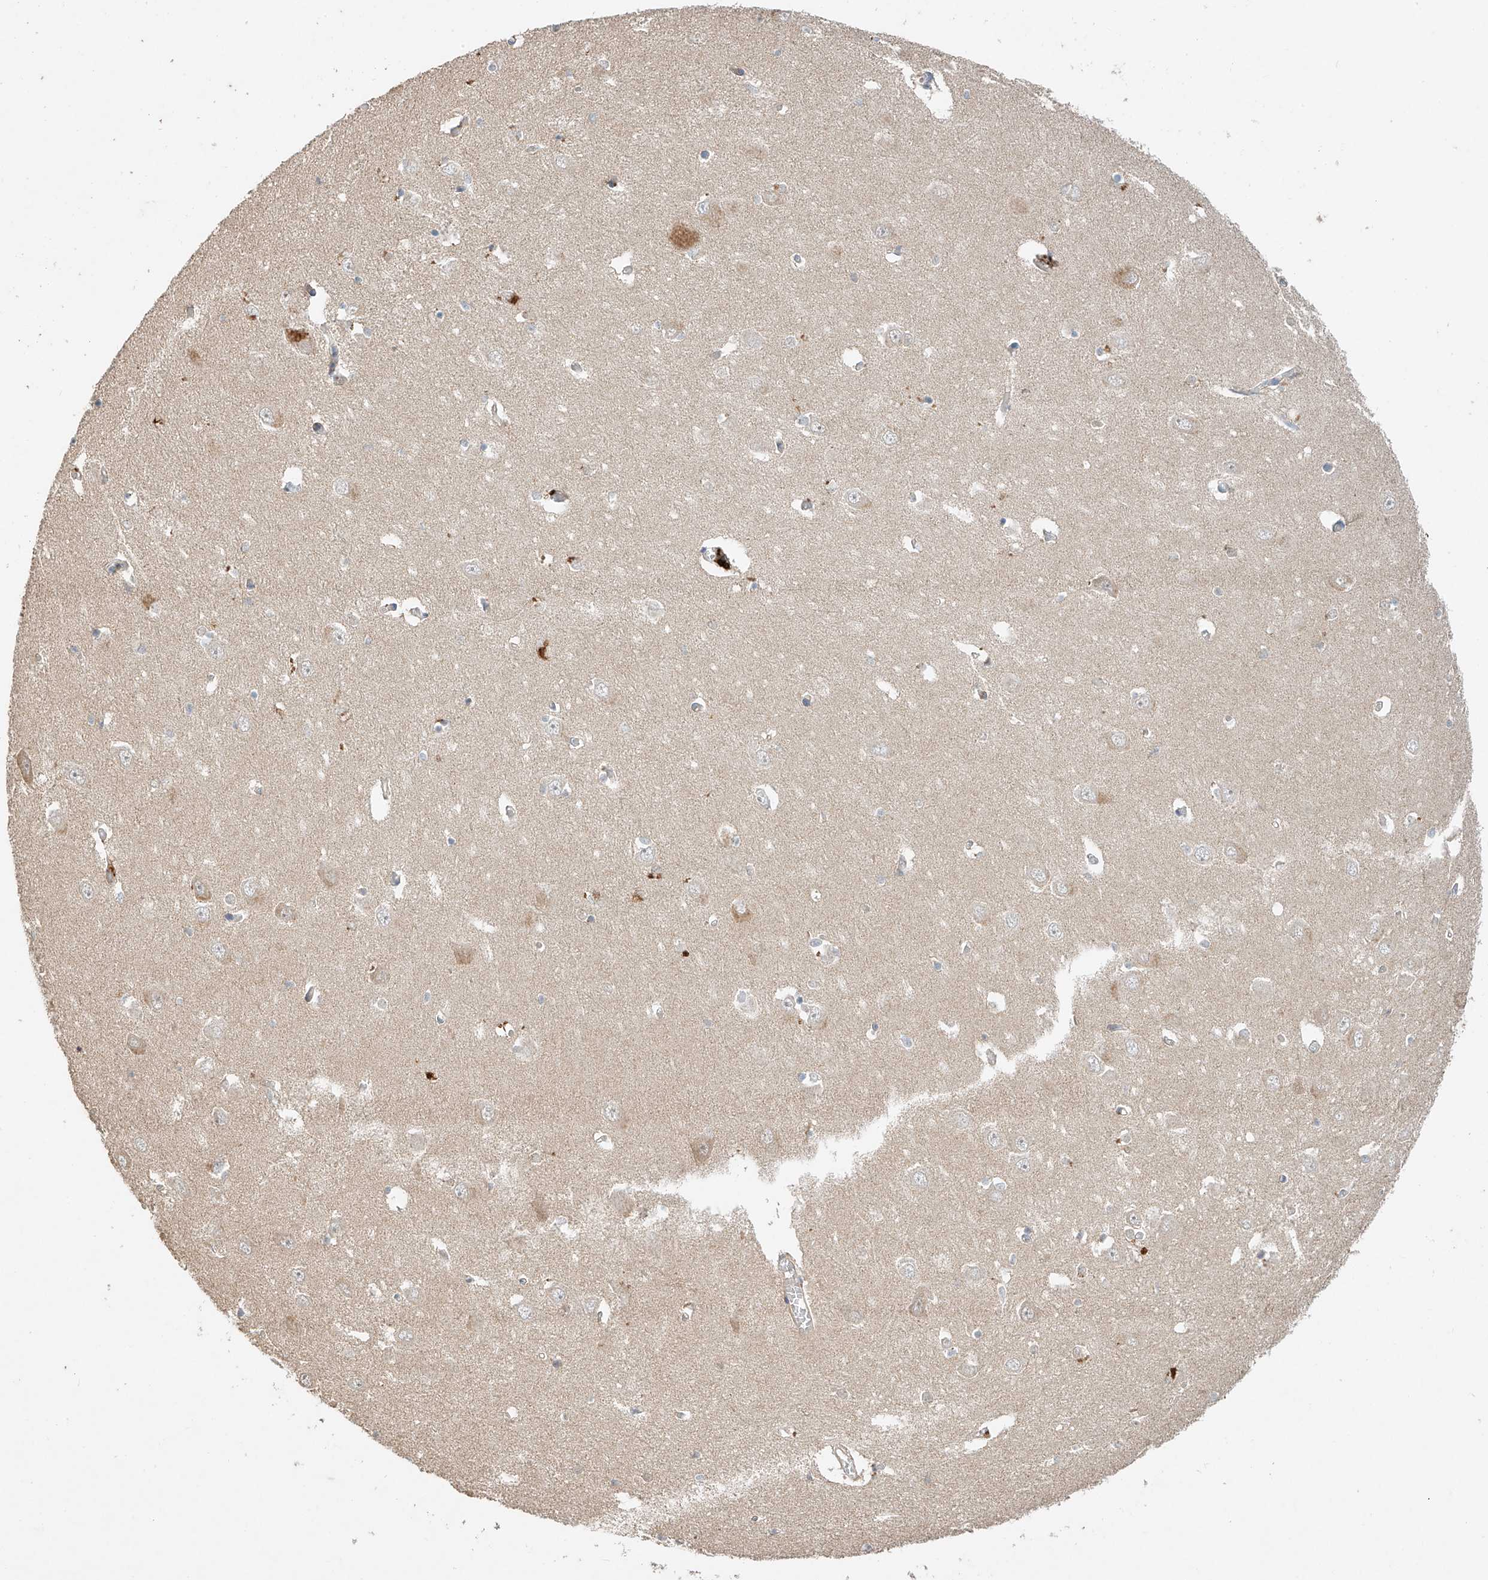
{"staining": {"intensity": "negative", "quantity": "none", "location": "none"}, "tissue": "hippocampus", "cell_type": "Glial cells", "image_type": "normal", "snomed": [{"axis": "morphology", "description": "Normal tissue, NOS"}, {"axis": "topography", "description": "Hippocampus"}], "caption": "Glial cells are negative for protein expression in unremarkable human hippocampus. (DAB (3,3'-diaminobenzidine) IHC visualized using brightfield microscopy, high magnification).", "gene": "GNB1L", "patient": {"sex": "male", "age": 70}}